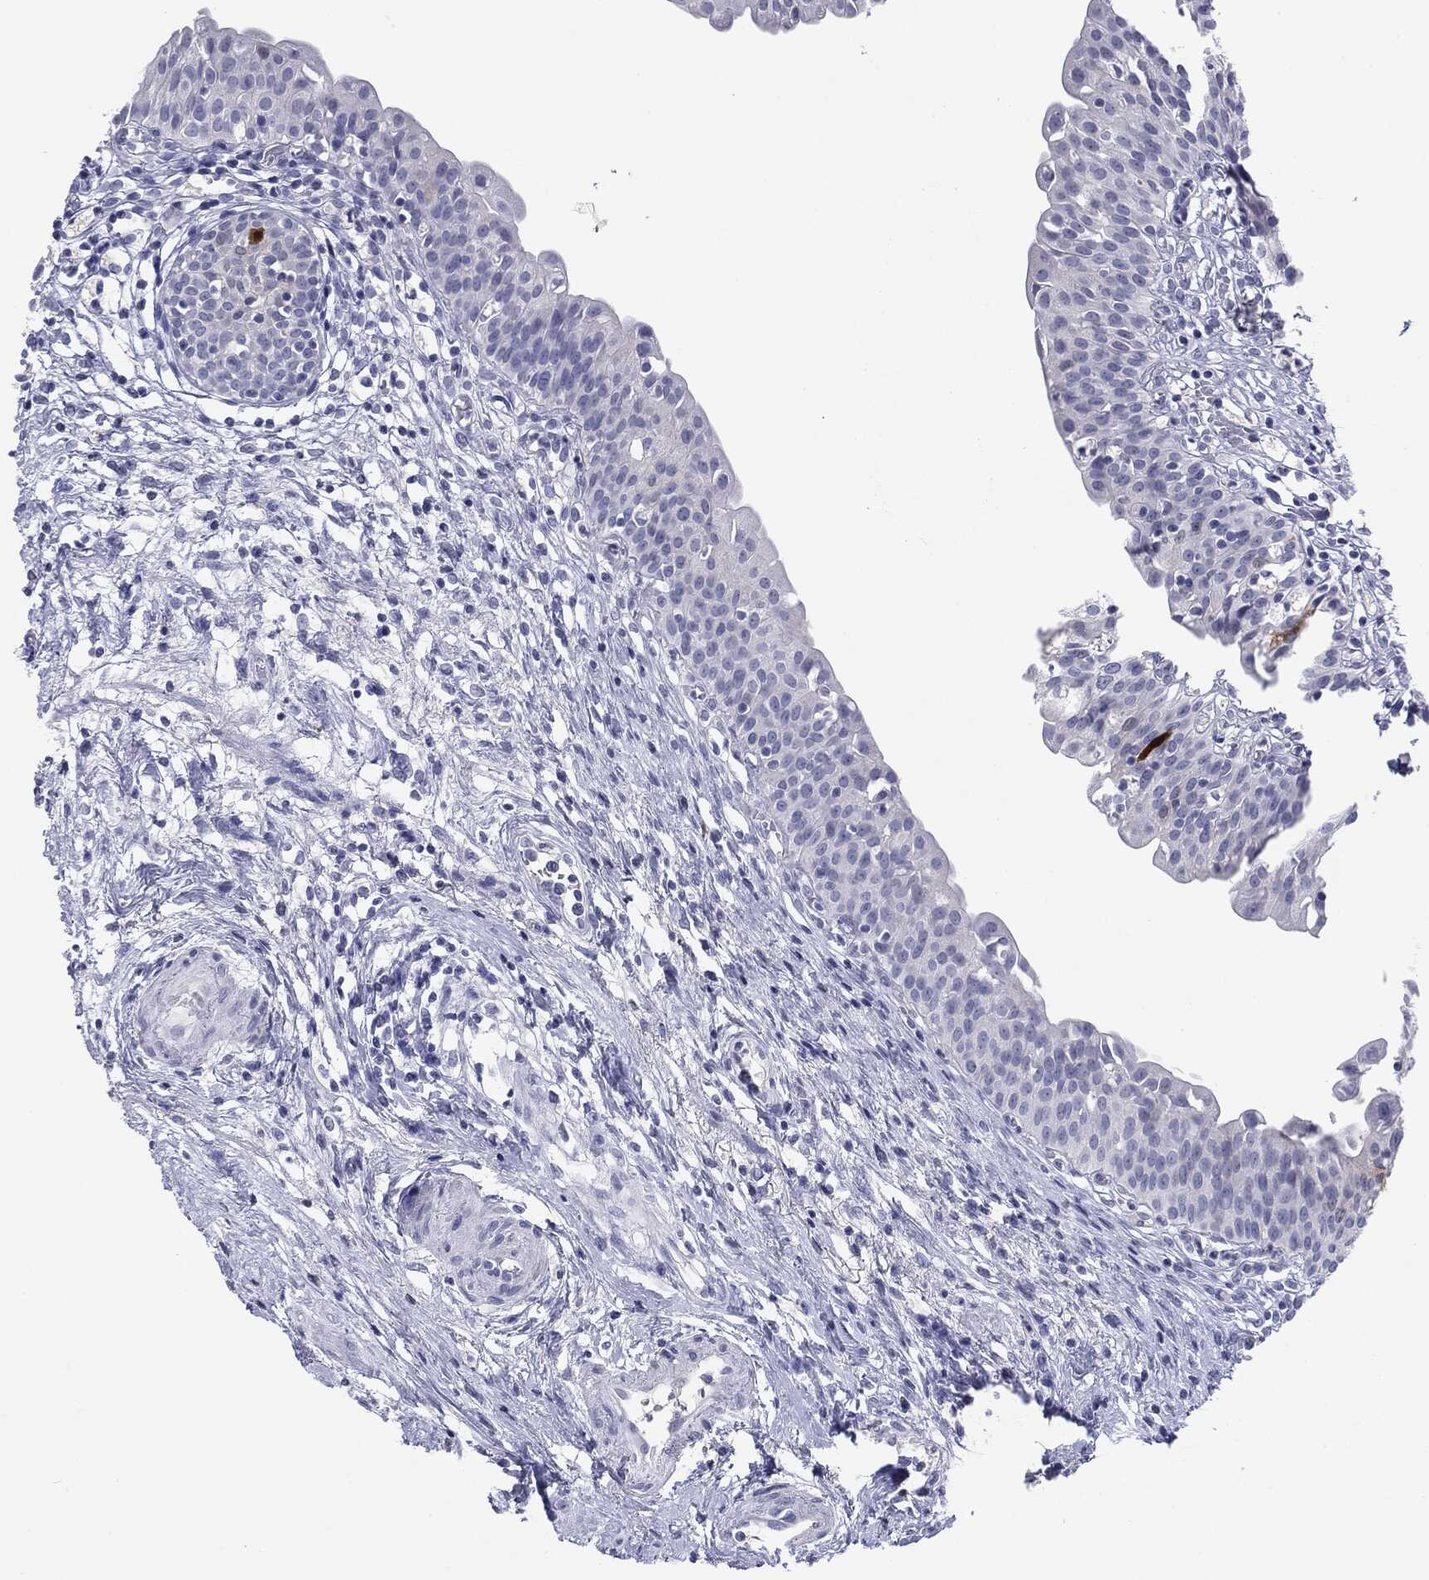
{"staining": {"intensity": "negative", "quantity": "none", "location": "none"}, "tissue": "urinary bladder", "cell_type": "Urothelial cells", "image_type": "normal", "snomed": [{"axis": "morphology", "description": "Normal tissue, NOS"}, {"axis": "topography", "description": "Urinary bladder"}], "caption": "The photomicrograph shows no staining of urothelial cells in unremarkable urinary bladder.", "gene": "SERPINB4", "patient": {"sex": "male", "age": 76}}